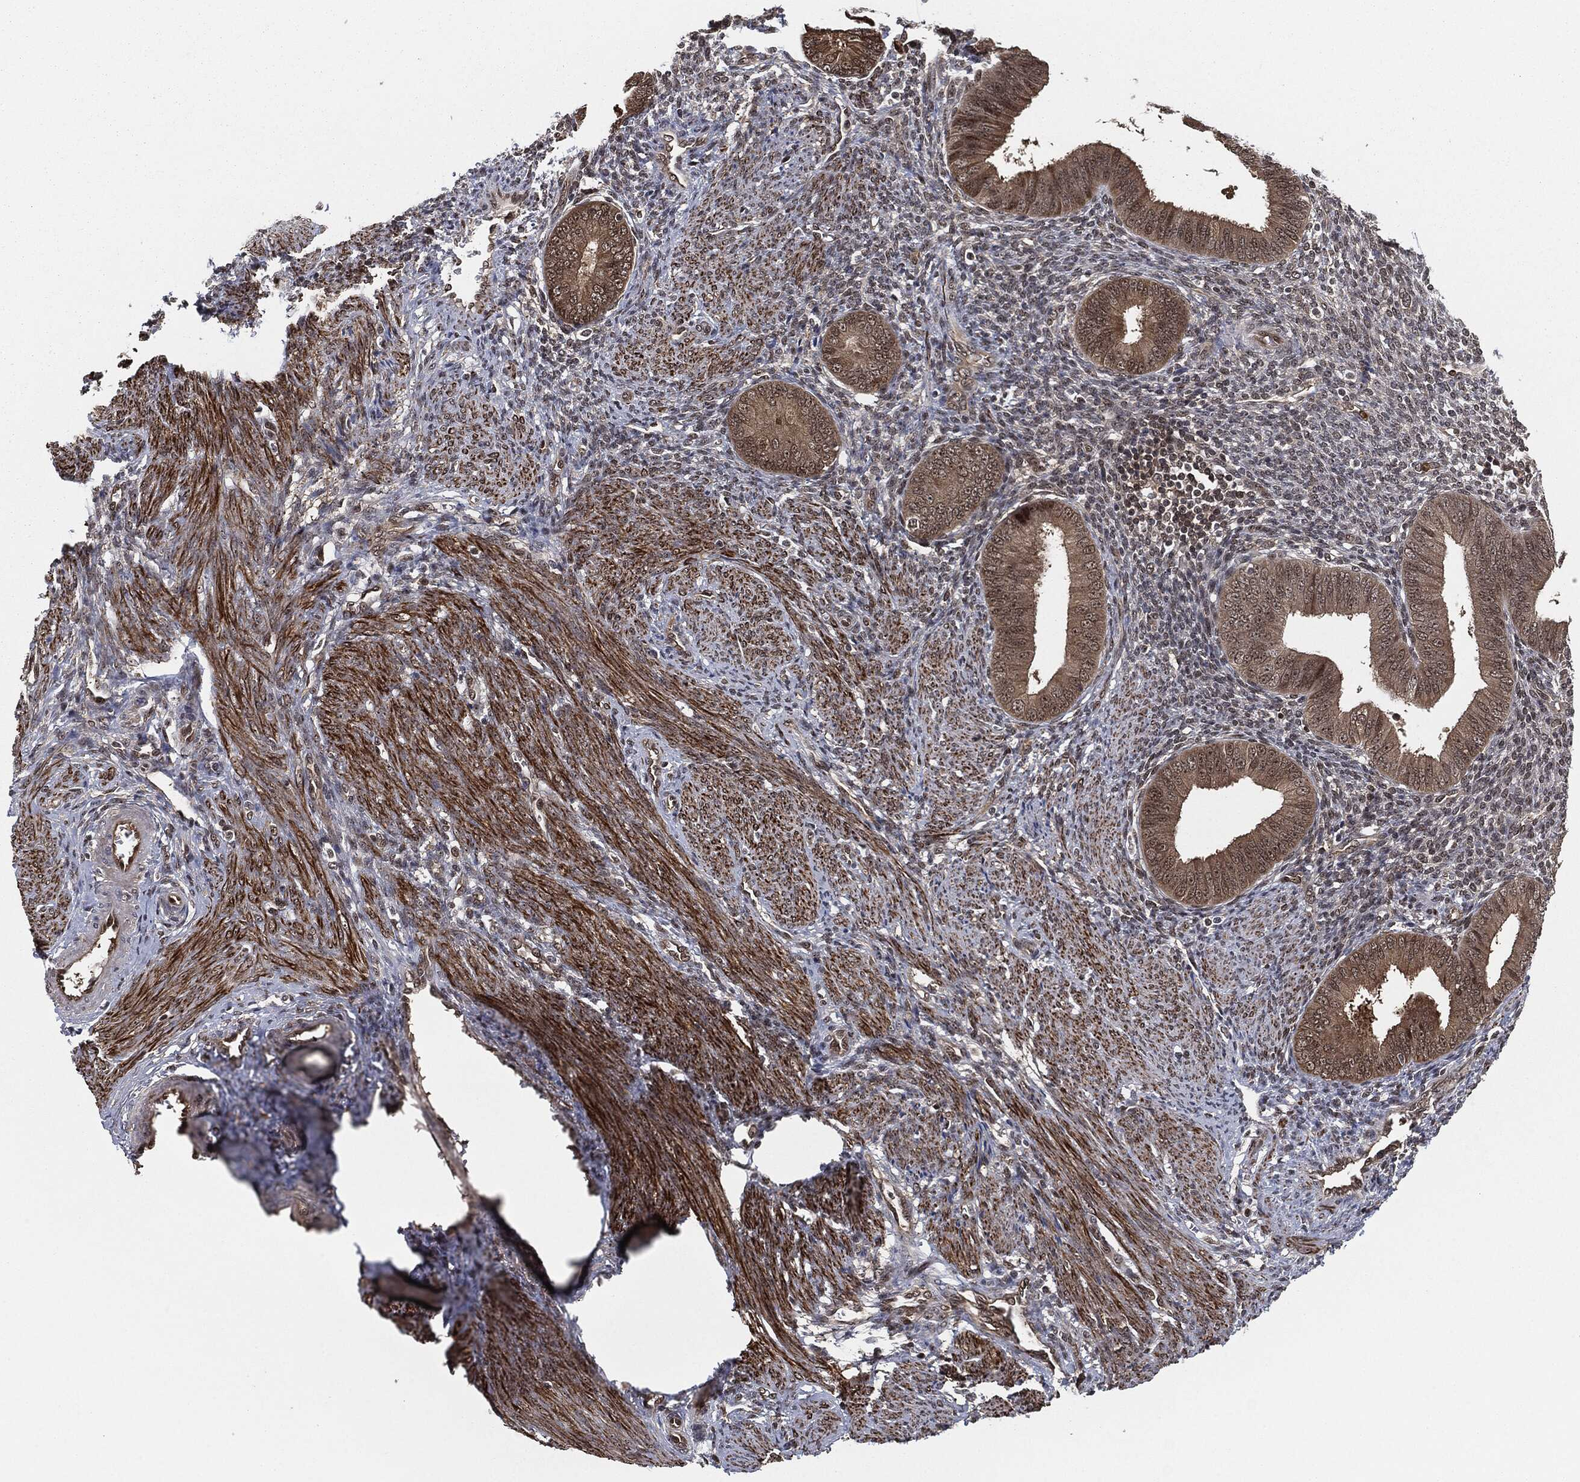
{"staining": {"intensity": "negative", "quantity": "none", "location": "none"}, "tissue": "endometrium", "cell_type": "Cells in endometrial stroma", "image_type": "normal", "snomed": [{"axis": "morphology", "description": "Normal tissue, NOS"}, {"axis": "topography", "description": "Endometrium"}], "caption": "This photomicrograph is of benign endometrium stained with IHC to label a protein in brown with the nuclei are counter-stained blue. There is no staining in cells in endometrial stroma. The staining is performed using DAB brown chromogen with nuclei counter-stained in using hematoxylin.", "gene": "CAPRIN2", "patient": {"sex": "female", "age": 39}}